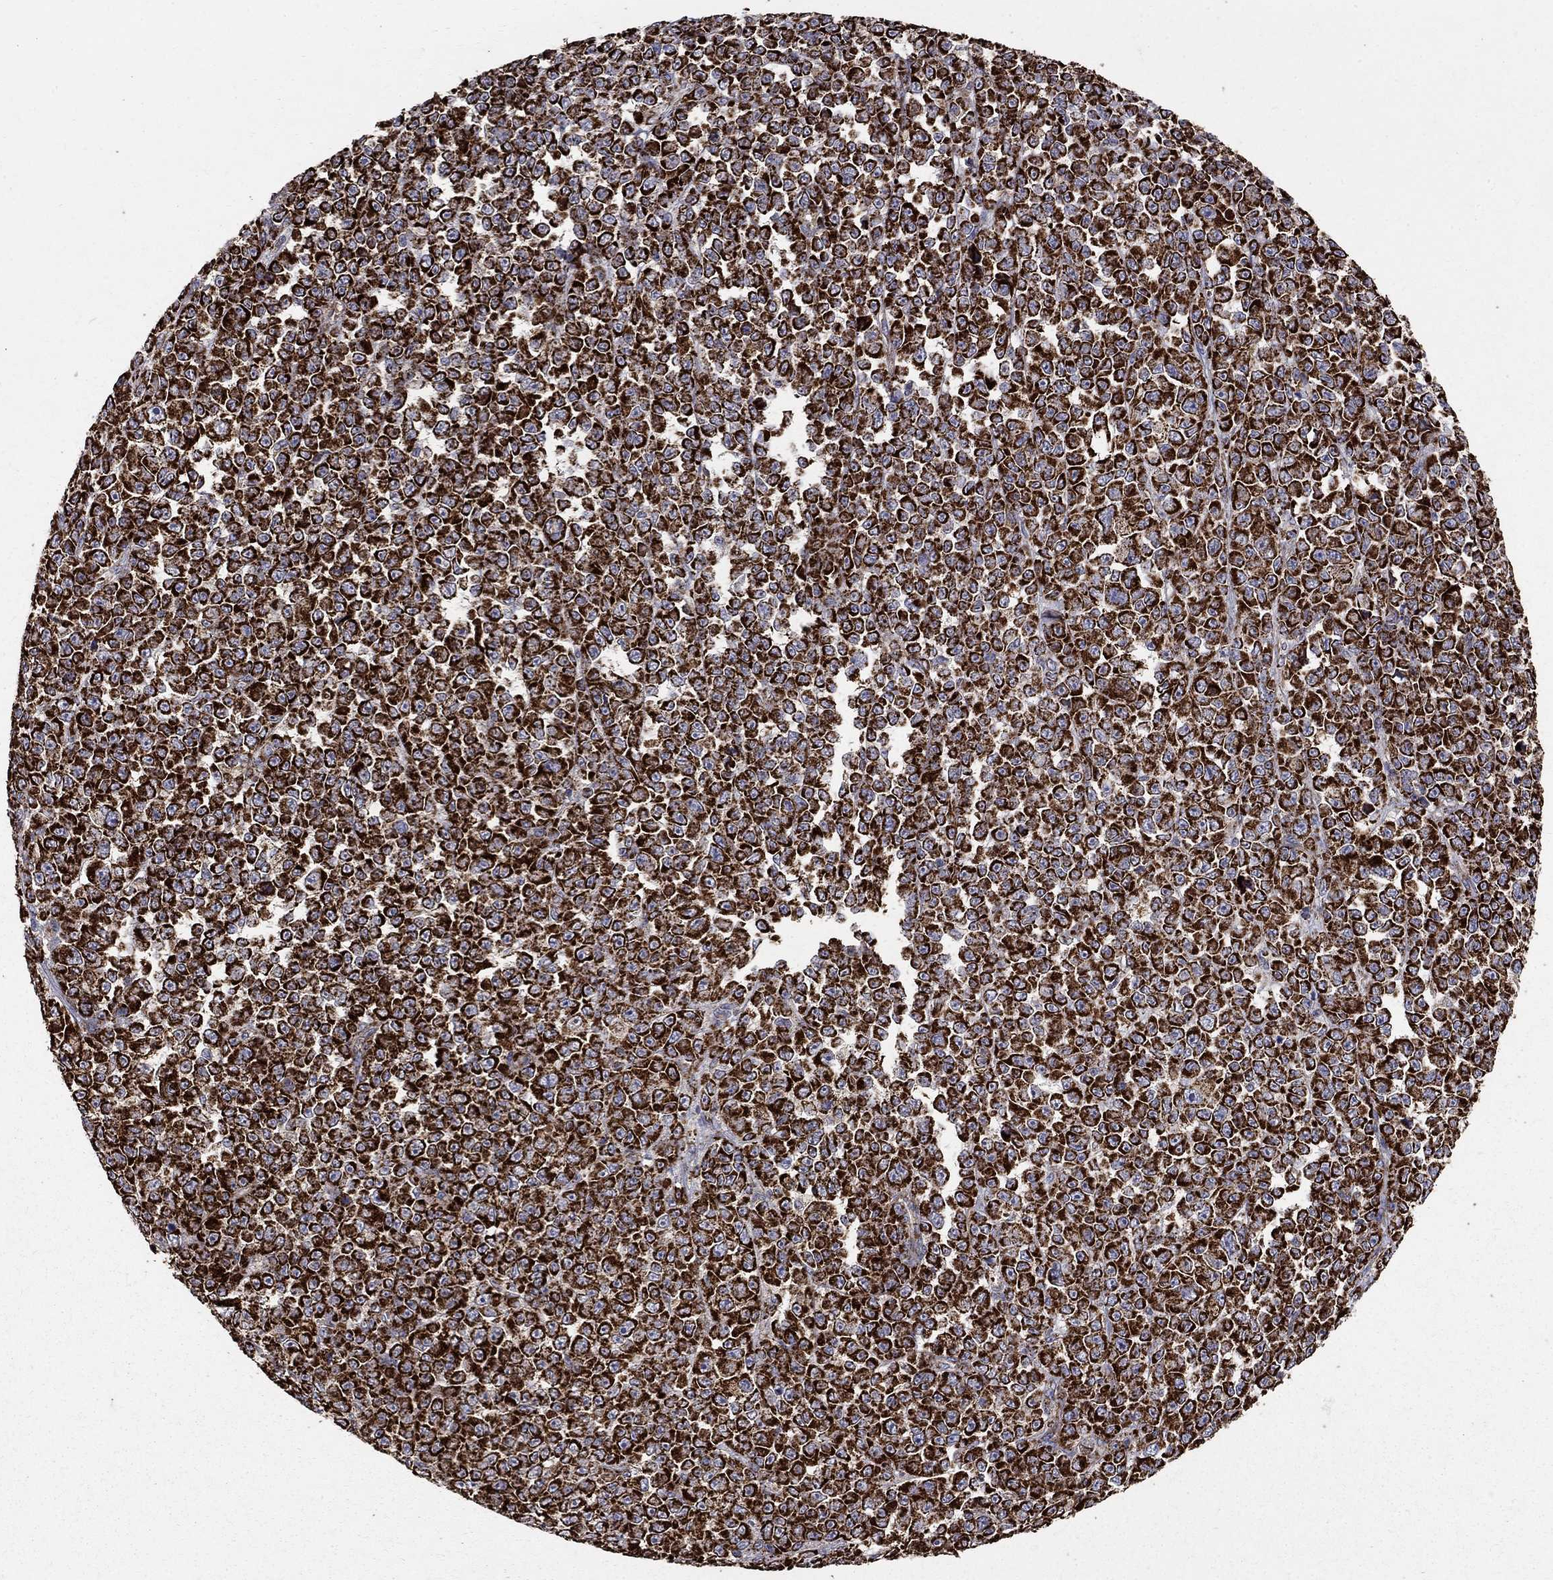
{"staining": {"intensity": "strong", "quantity": ">75%", "location": "cytoplasmic/membranous"}, "tissue": "melanoma", "cell_type": "Tumor cells", "image_type": "cancer", "snomed": [{"axis": "morphology", "description": "Malignant melanoma, NOS"}, {"axis": "topography", "description": "Skin"}], "caption": "Tumor cells exhibit strong cytoplasmic/membranous expression in about >75% of cells in melanoma. Using DAB (brown) and hematoxylin (blue) stains, captured at high magnification using brightfield microscopy.", "gene": "GCSH", "patient": {"sex": "female", "age": 95}}